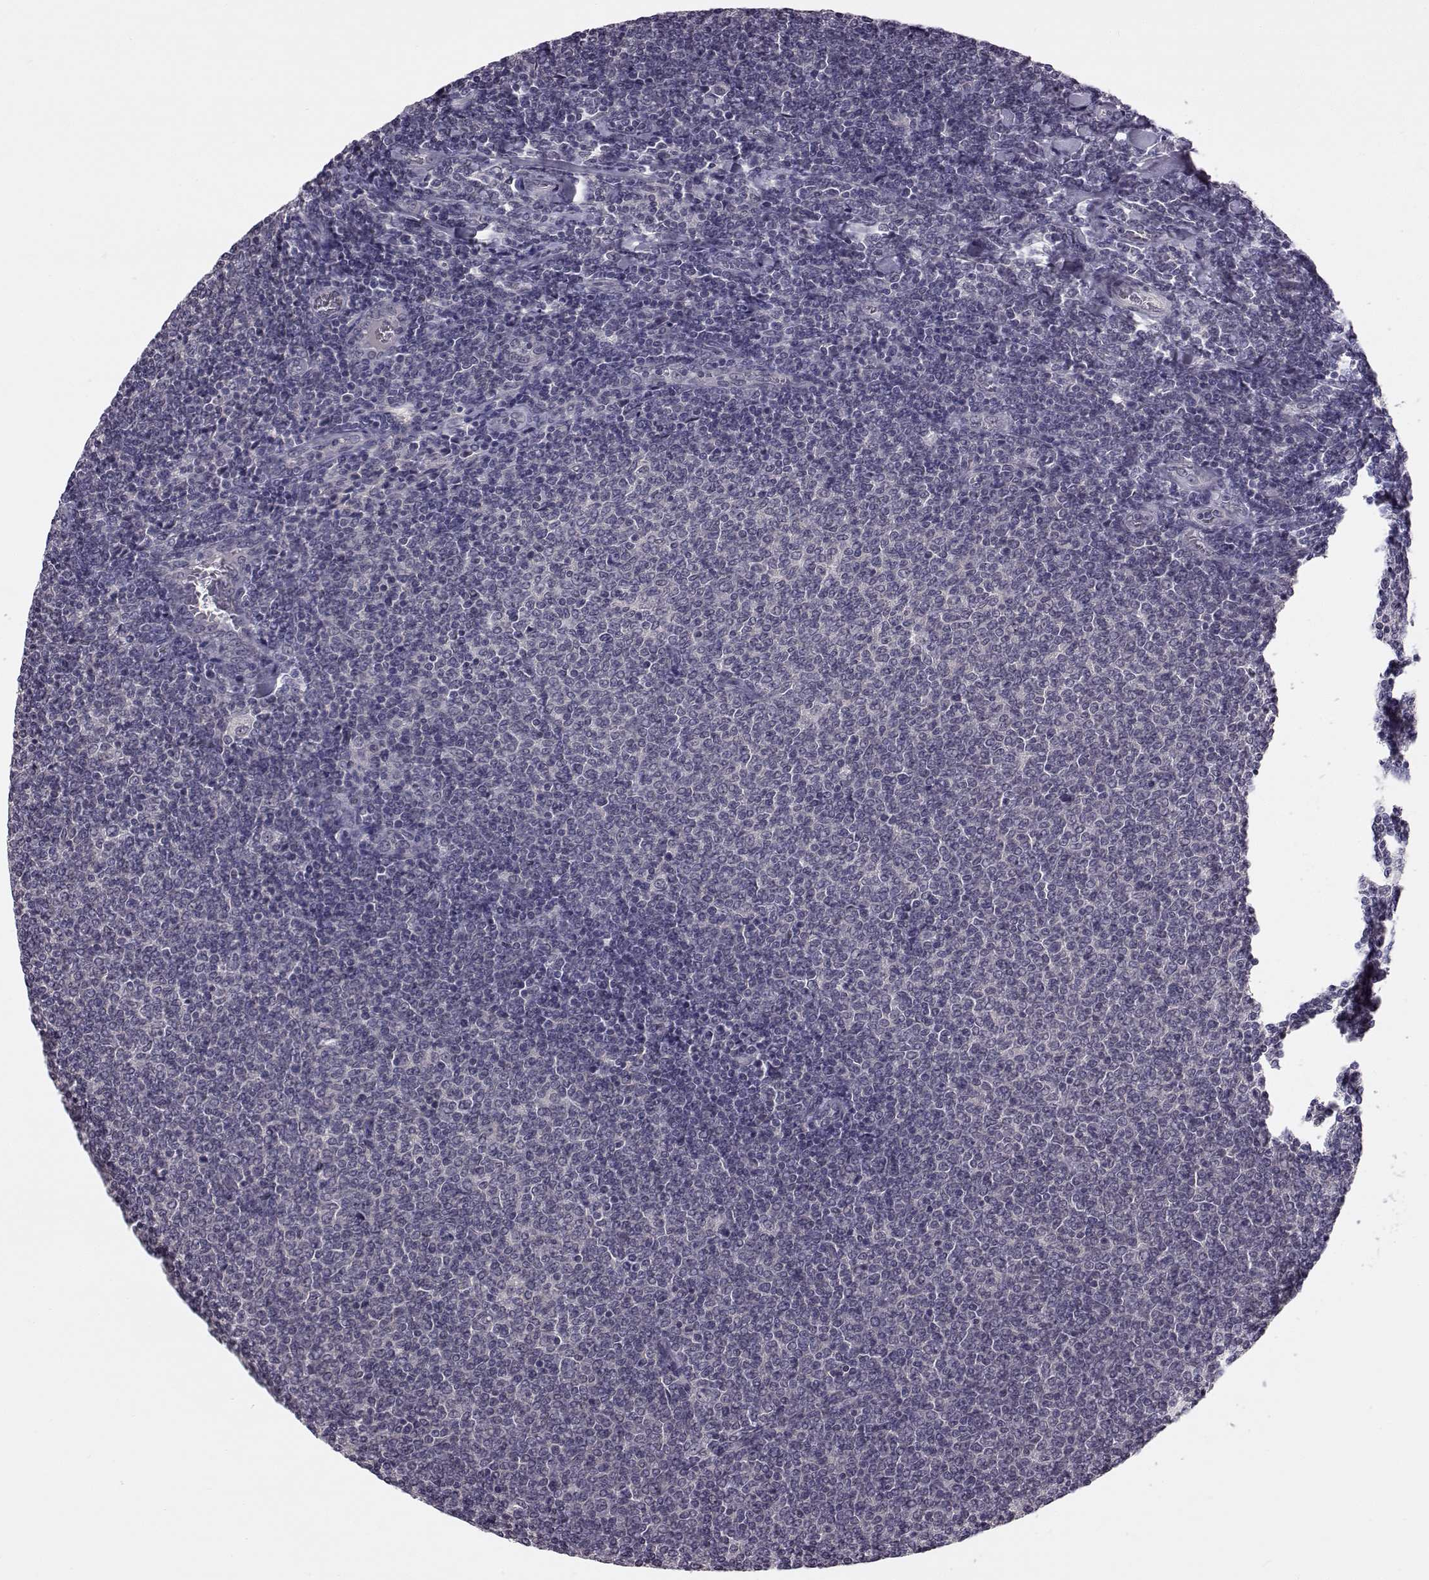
{"staining": {"intensity": "negative", "quantity": "none", "location": "none"}, "tissue": "lymphoma", "cell_type": "Tumor cells", "image_type": "cancer", "snomed": [{"axis": "morphology", "description": "Malignant lymphoma, non-Hodgkin's type, Low grade"}, {"axis": "topography", "description": "Lymph node"}], "caption": "Immunohistochemical staining of human low-grade malignant lymphoma, non-Hodgkin's type demonstrates no significant positivity in tumor cells.", "gene": "C10orf62", "patient": {"sex": "male", "age": 52}}